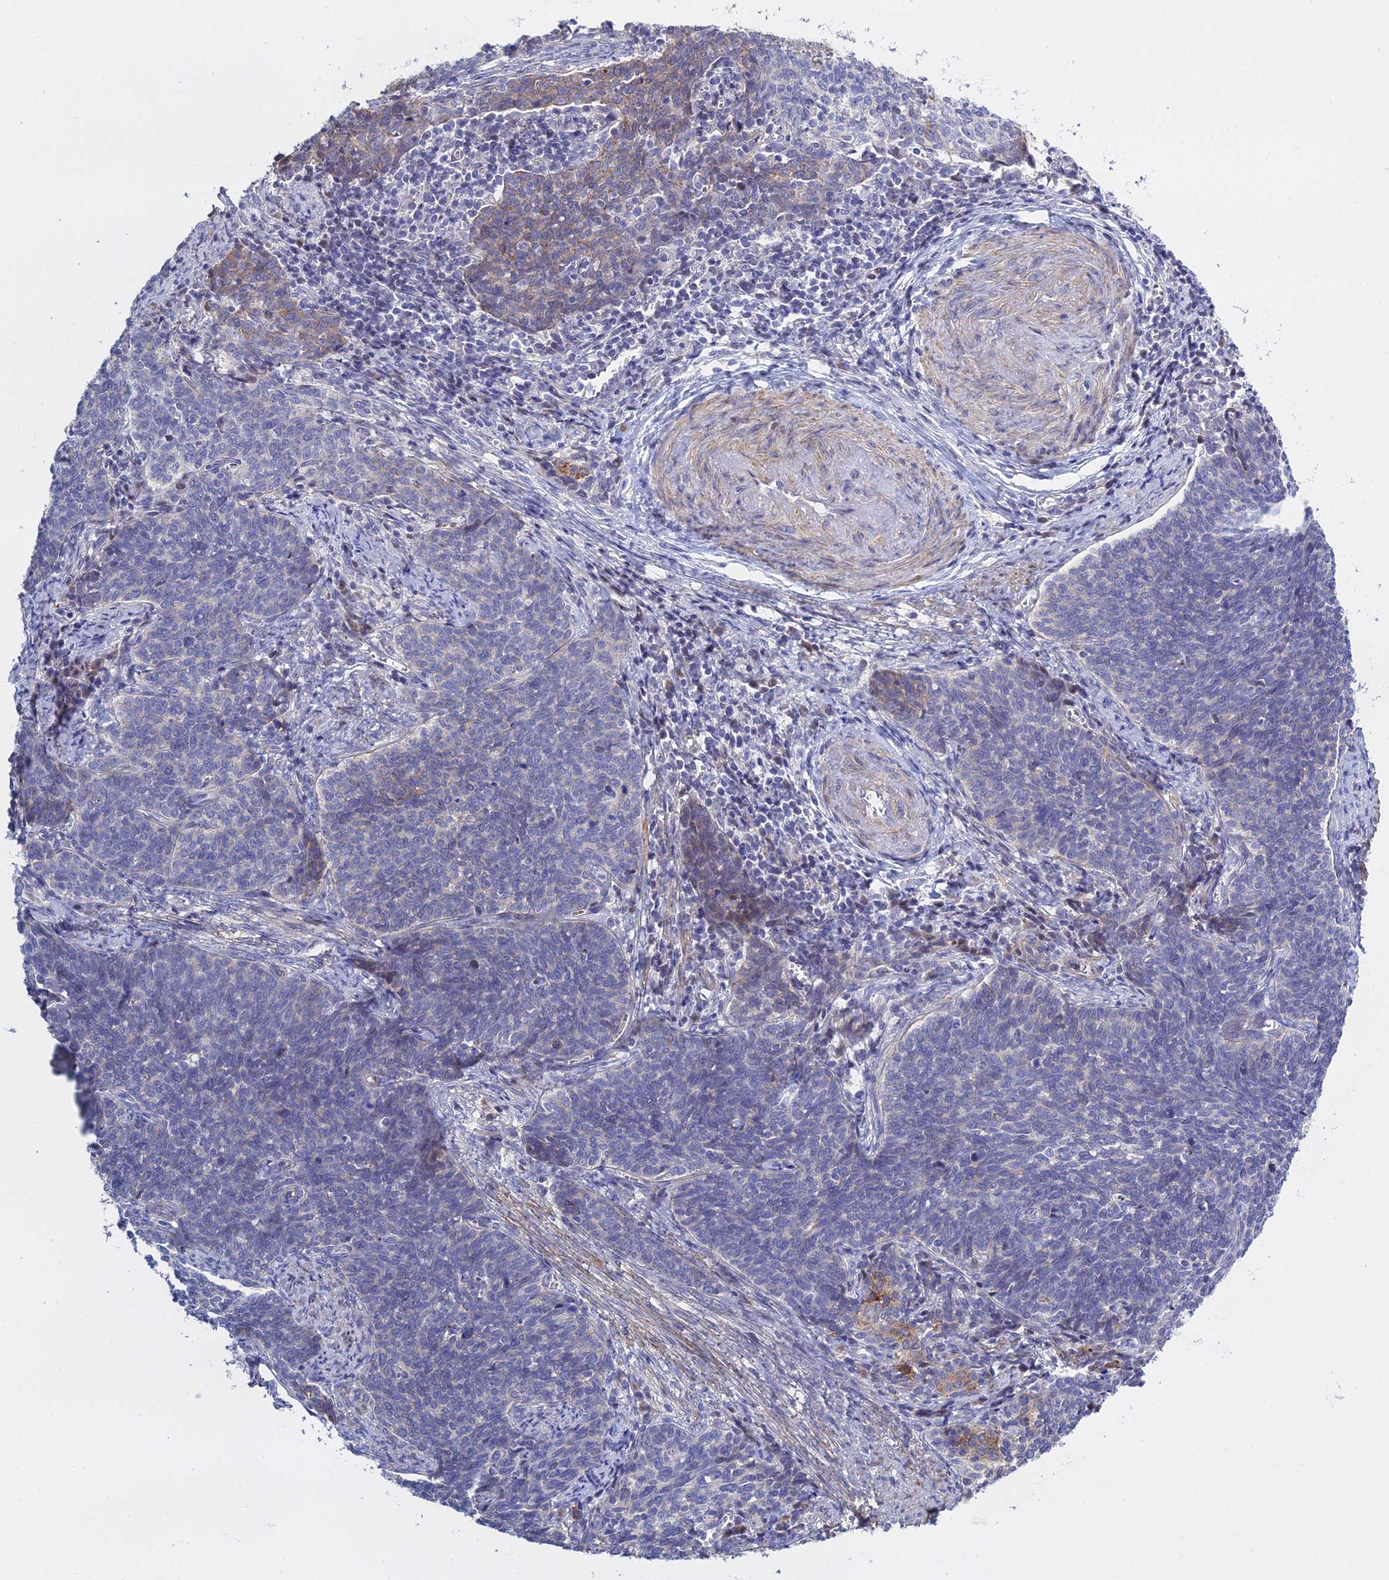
{"staining": {"intensity": "moderate", "quantity": "<25%", "location": "cytoplasmic/membranous"}, "tissue": "cervical cancer", "cell_type": "Tumor cells", "image_type": "cancer", "snomed": [{"axis": "morphology", "description": "Squamous cell carcinoma, NOS"}, {"axis": "topography", "description": "Cervix"}], "caption": "An immunohistochemistry (IHC) image of tumor tissue is shown. Protein staining in brown labels moderate cytoplasmic/membranous positivity in cervical cancer (squamous cell carcinoma) within tumor cells.", "gene": "LZTS2", "patient": {"sex": "female", "age": 39}}